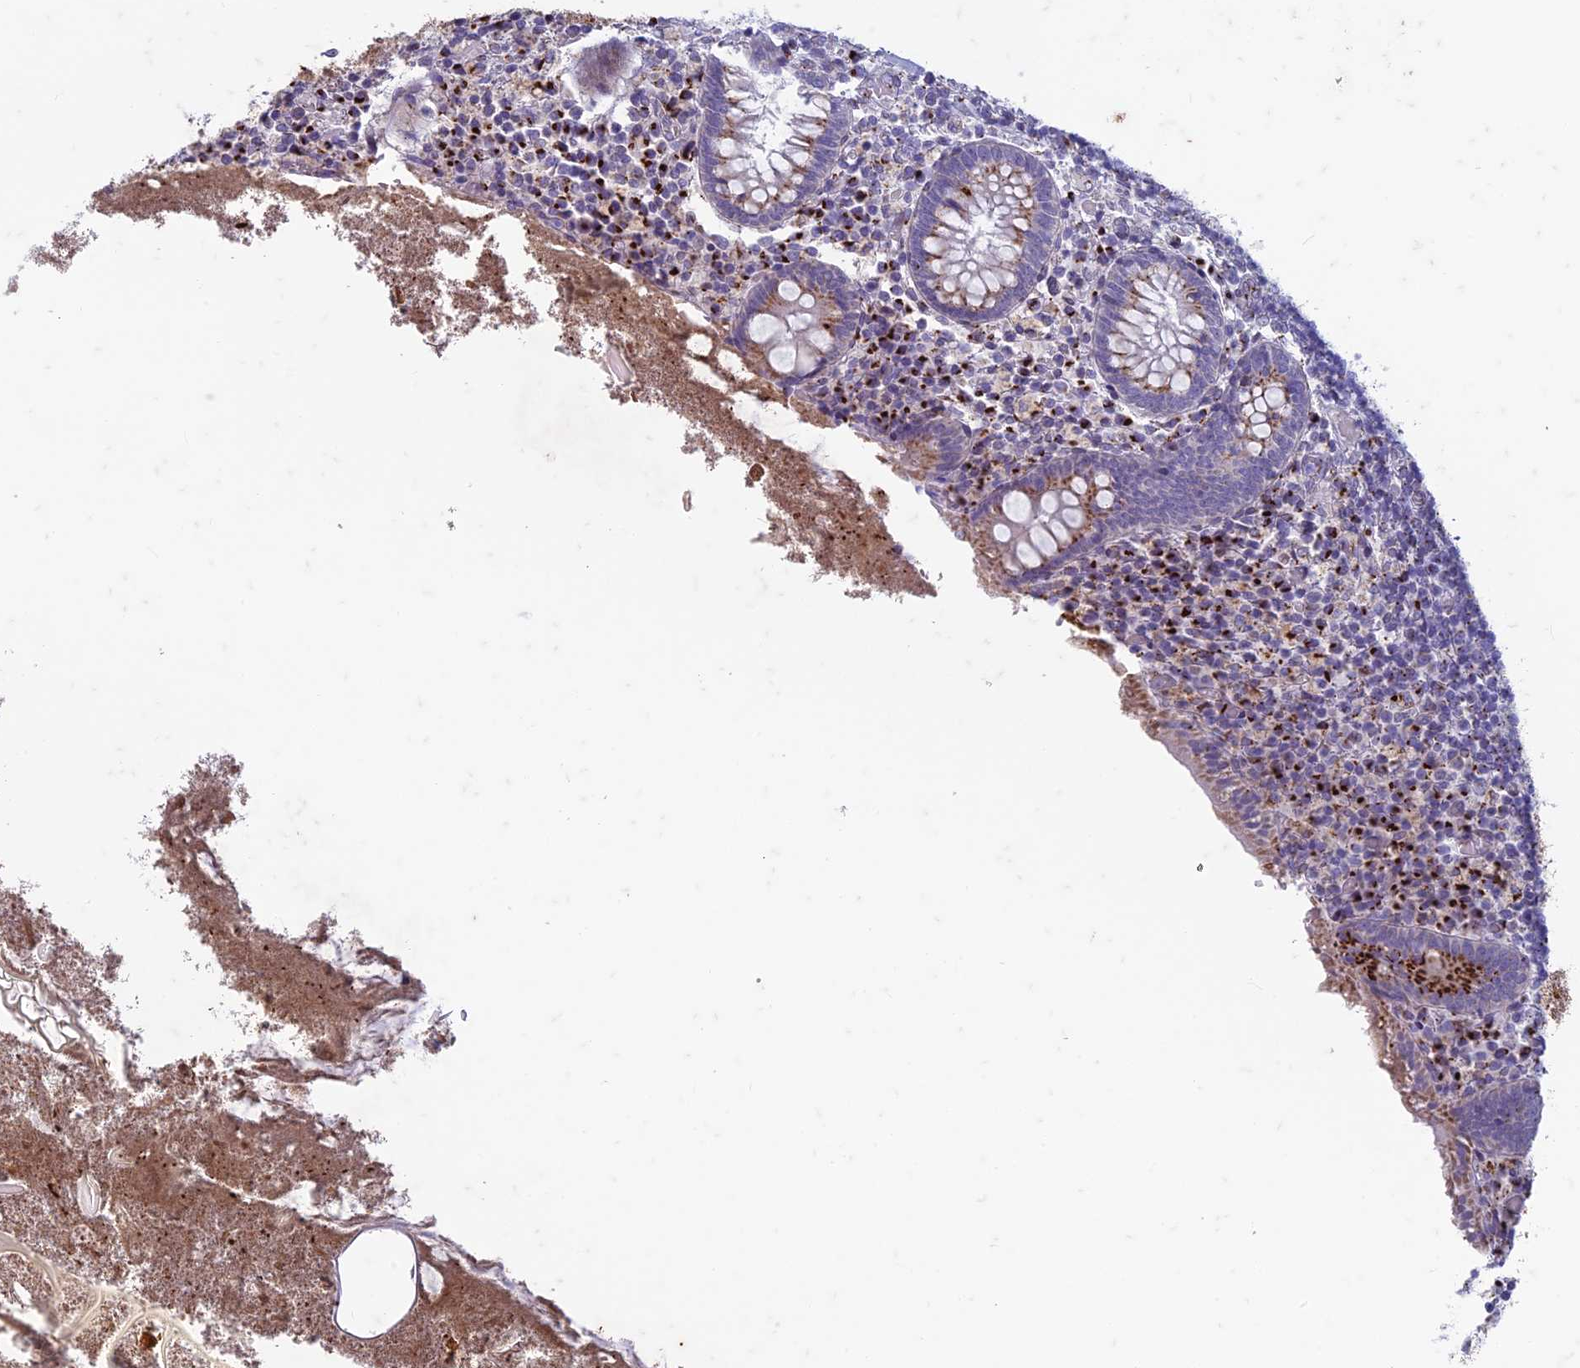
{"staining": {"intensity": "moderate", "quantity": "25%-75%", "location": "cytoplasmic/membranous"}, "tissue": "appendix", "cell_type": "Glandular cells", "image_type": "normal", "snomed": [{"axis": "morphology", "description": "Normal tissue, NOS"}, {"axis": "topography", "description": "Appendix"}], "caption": "Immunohistochemistry photomicrograph of benign appendix: human appendix stained using immunohistochemistry exhibits medium levels of moderate protein expression localized specifically in the cytoplasmic/membranous of glandular cells, appearing as a cytoplasmic/membranous brown color.", "gene": "FAM3C", "patient": {"sex": "female", "age": 17}}